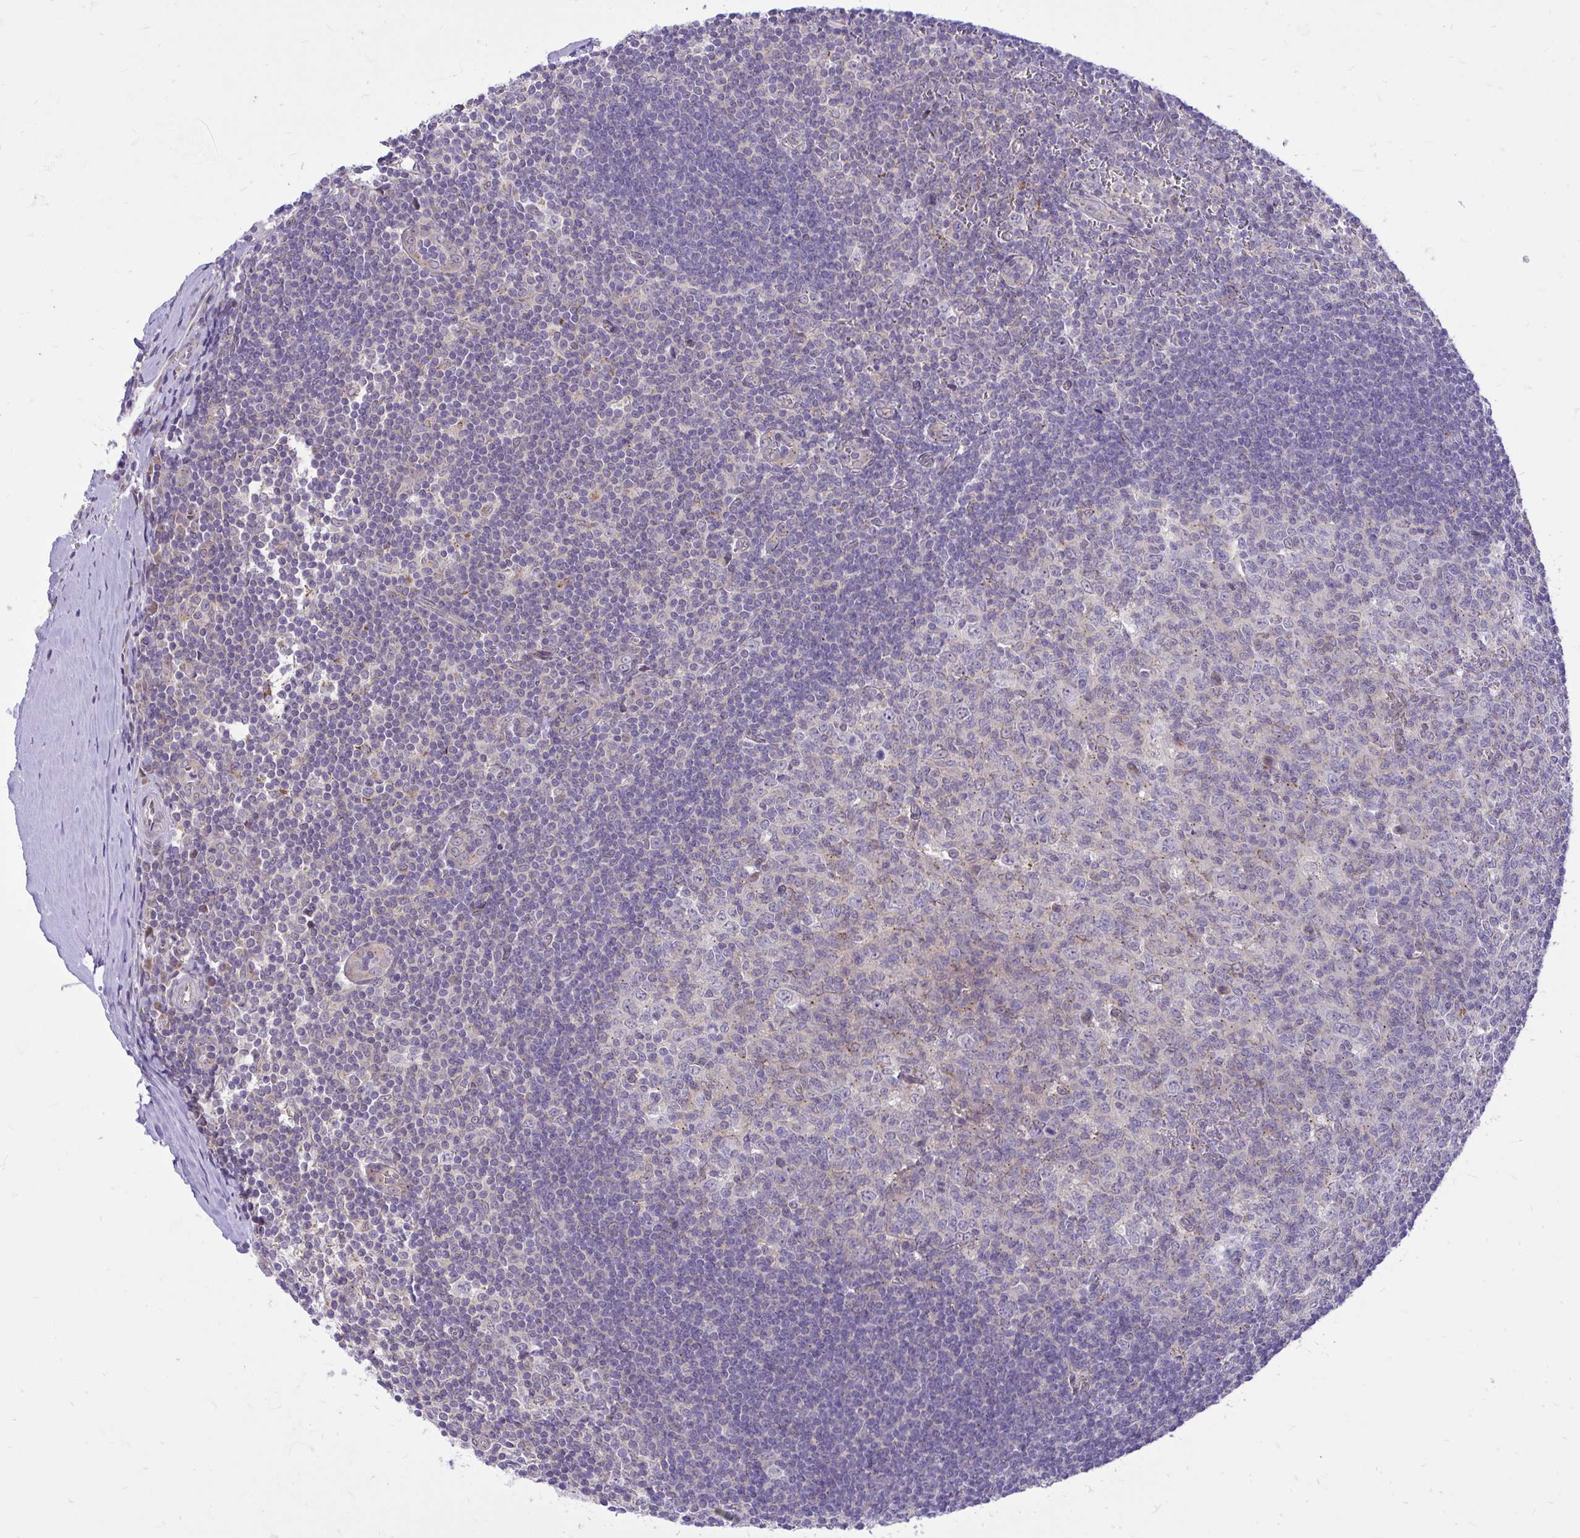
{"staining": {"intensity": "weak", "quantity": "25%-75%", "location": "cytoplasmic/membranous"}, "tissue": "tonsil", "cell_type": "Germinal center cells", "image_type": "normal", "snomed": [{"axis": "morphology", "description": "Normal tissue, NOS"}, {"axis": "topography", "description": "Tonsil"}], "caption": "Protein staining shows weak cytoplasmic/membranous positivity in about 25%-75% of germinal center cells in normal tonsil.", "gene": "CEACAM18", "patient": {"sex": "male", "age": 27}}